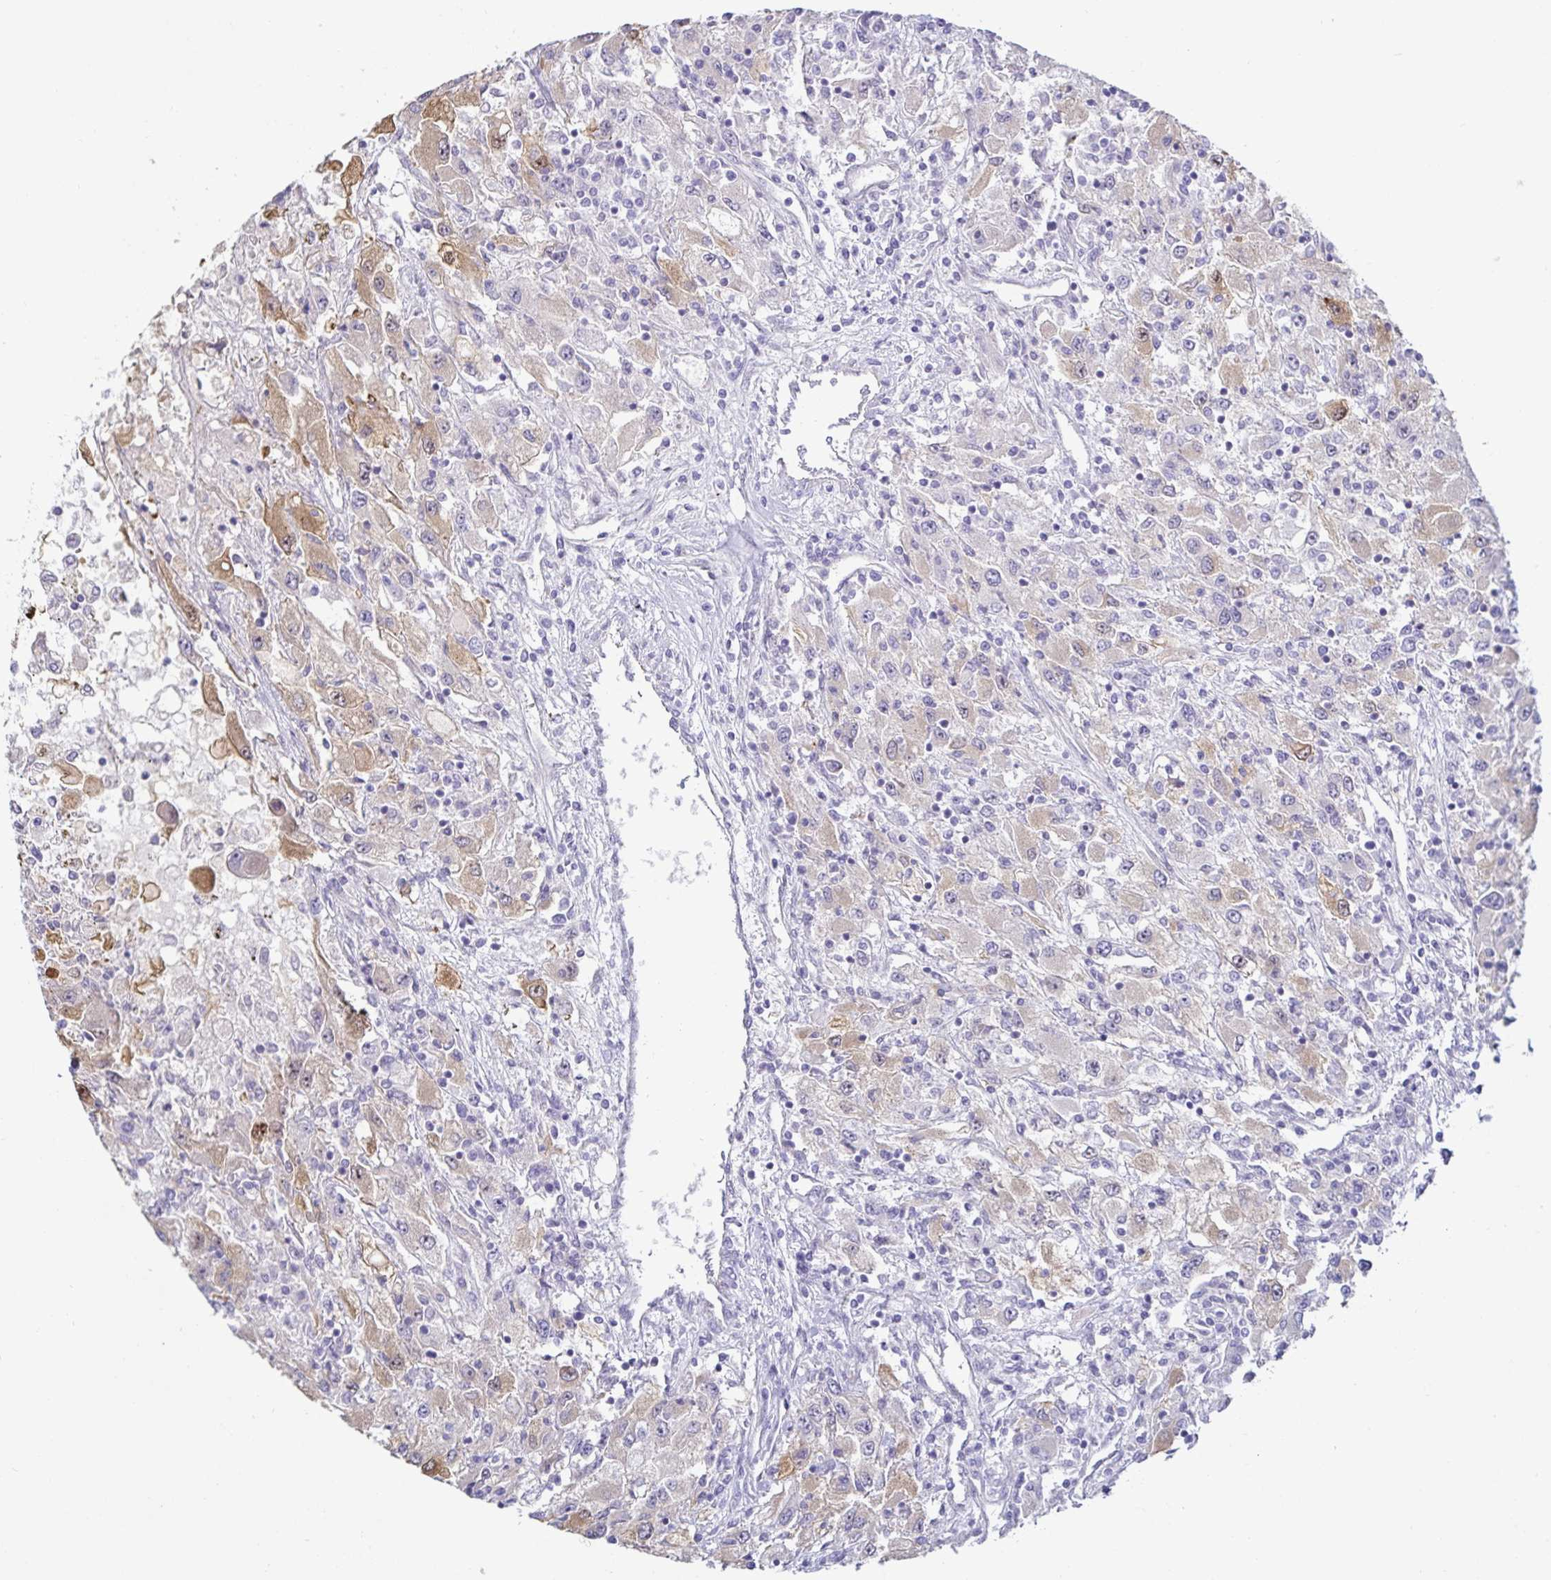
{"staining": {"intensity": "moderate", "quantity": "<25%", "location": "cytoplasmic/membranous"}, "tissue": "renal cancer", "cell_type": "Tumor cells", "image_type": "cancer", "snomed": [{"axis": "morphology", "description": "Adenocarcinoma, NOS"}, {"axis": "topography", "description": "Kidney"}], "caption": "Protein expression analysis of renal cancer reveals moderate cytoplasmic/membranous staining in approximately <25% of tumor cells.", "gene": "SPAG4", "patient": {"sex": "female", "age": 67}}